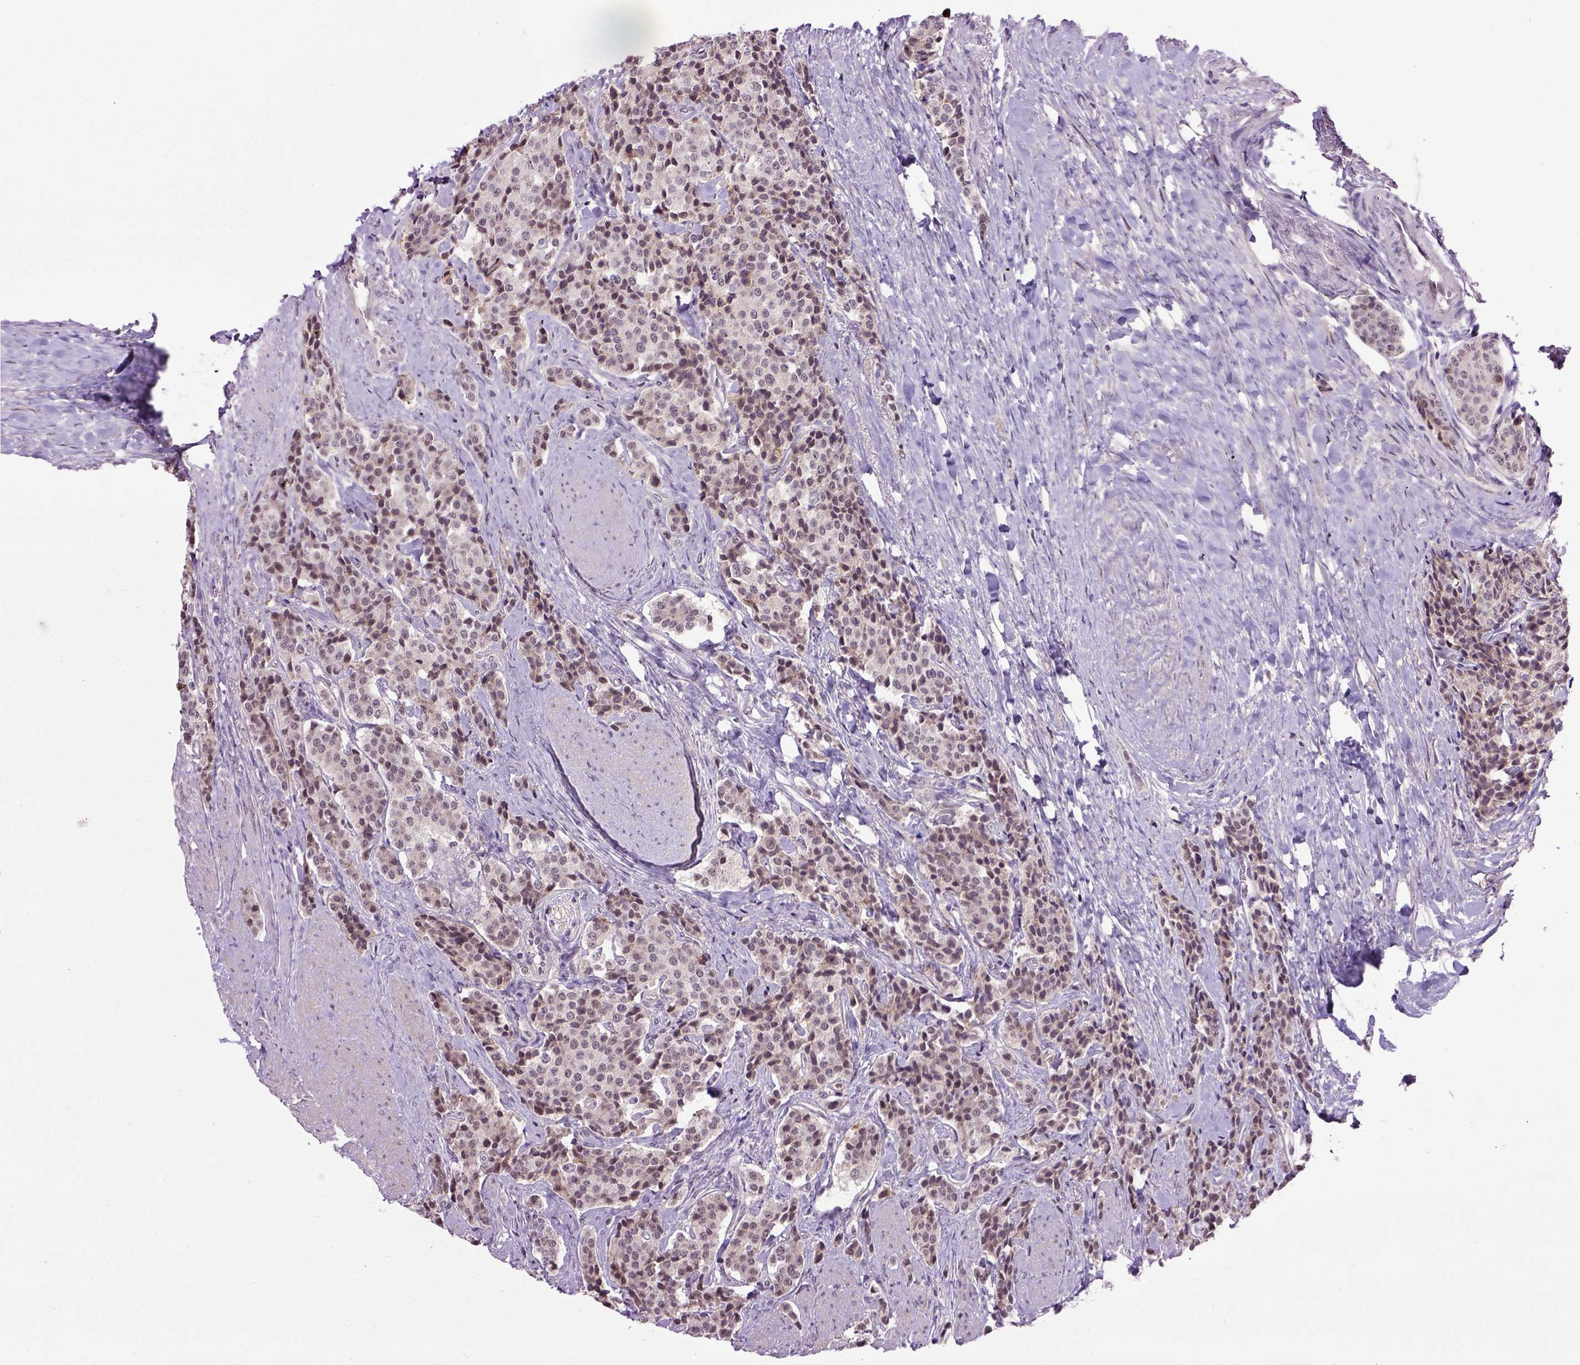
{"staining": {"intensity": "negative", "quantity": "none", "location": "none"}, "tissue": "carcinoid", "cell_type": "Tumor cells", "image_type": "cancer", "snomed": [{"axis": "morphology", "description": "Carcinoid, malignant, NOS"}, {"axis": "topography", "description": "Small intestine"}], "caption": "Immunohistochemistry photomicrograph of malignant carcinoid stained for a protein (brown), which displays no expression in tumor cells.", "gene": "RAB43", "patient": {"sex": "female", "age": 58}}